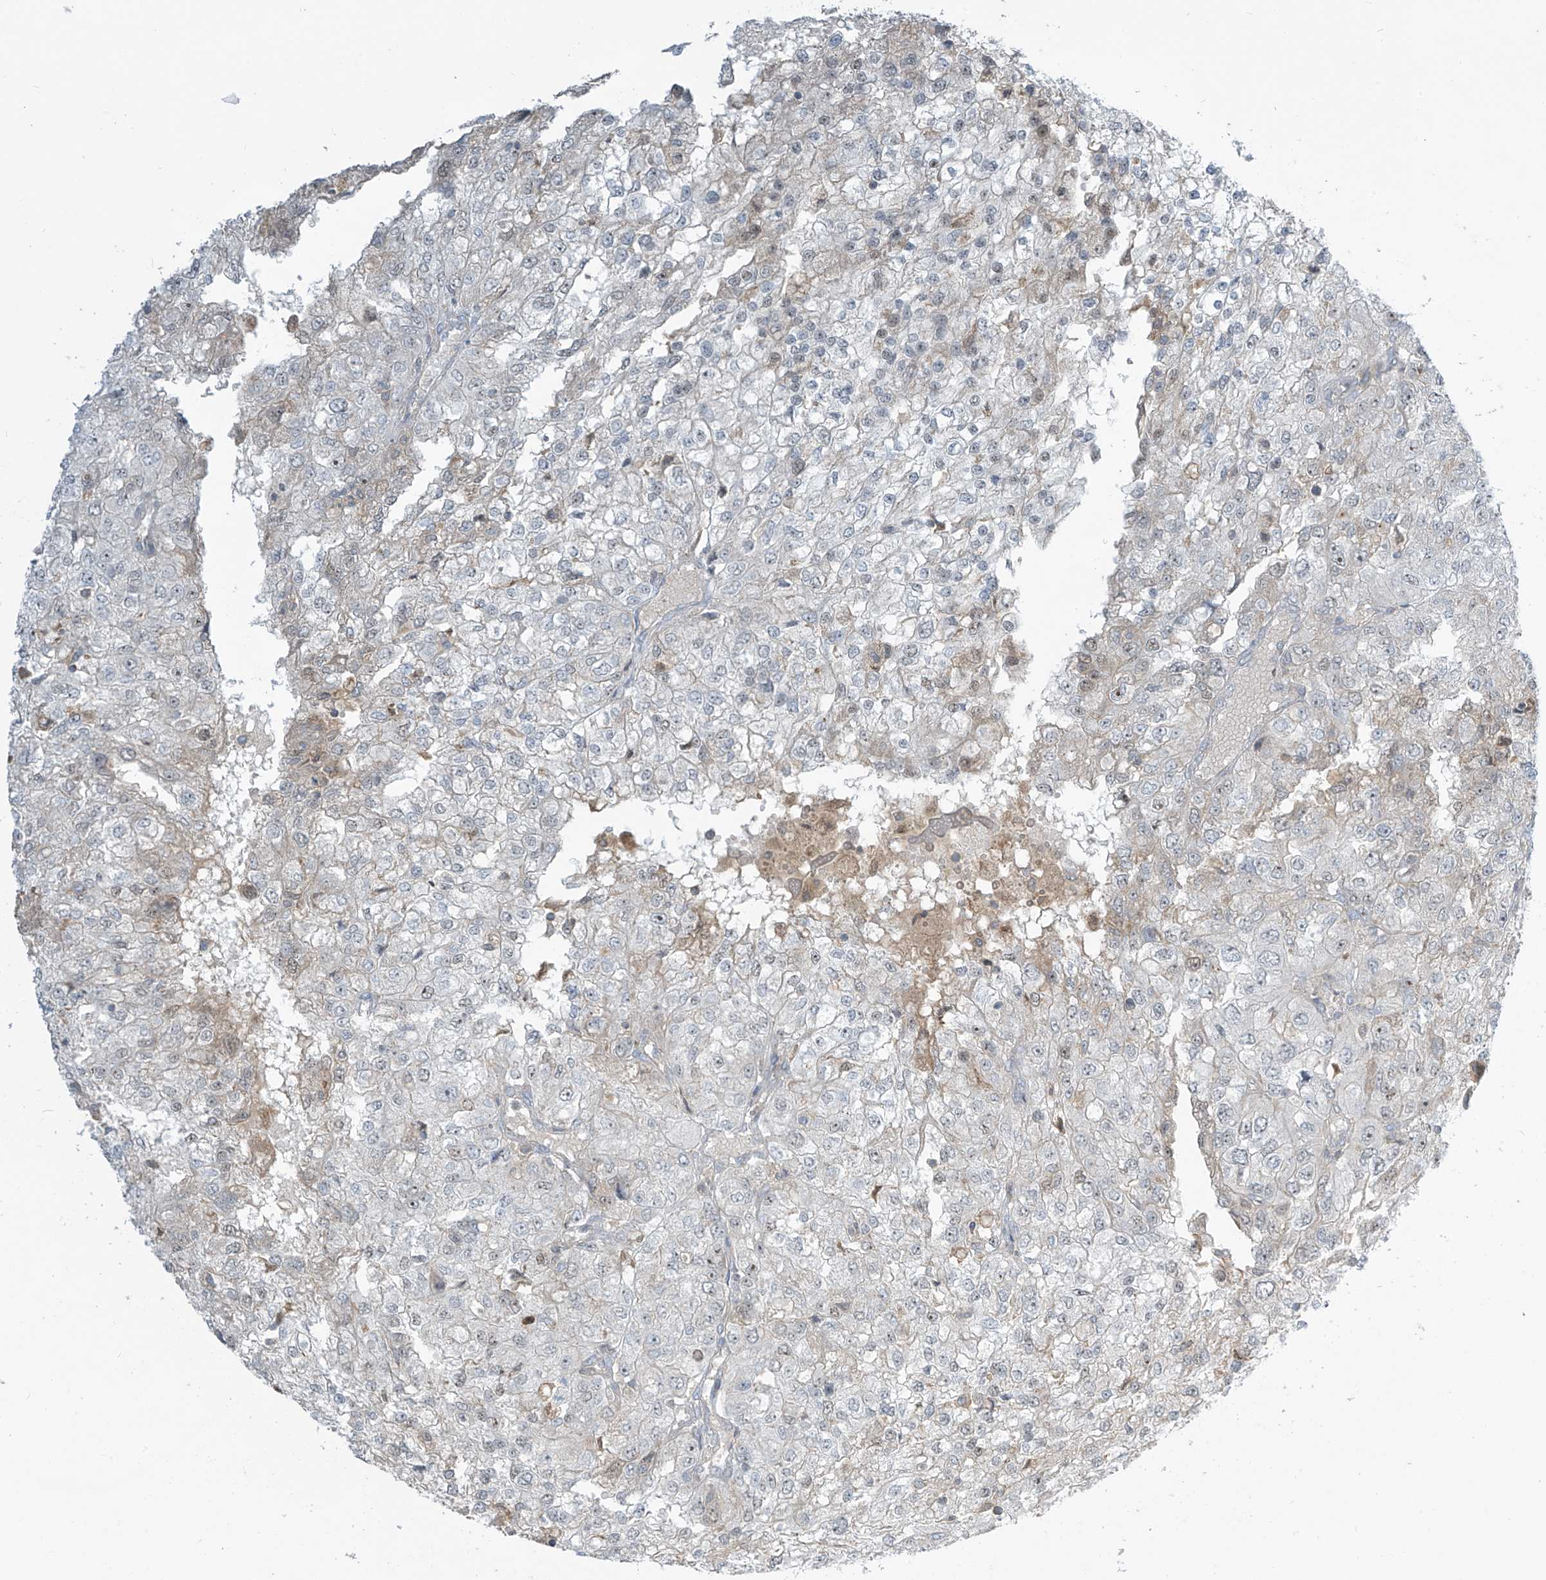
{"staining": {"intensity": "negative", "quantity": "none", "location": "none"}, "tissue": "renal cancer", "cell_type": "Tumor cells", "image_type": "cancer", "snomed": [{"axis": "morphology", "description": "Adenocarcinoma, NOS"}, {"axis": "topography", "description": "Kidney"}], "caption": "Immunohistochemical staining of renal cancer demonstrates no significant positivity in tumor cells.", "gene": "PARVG", "patient": {"sex": "female", "age": 54}}